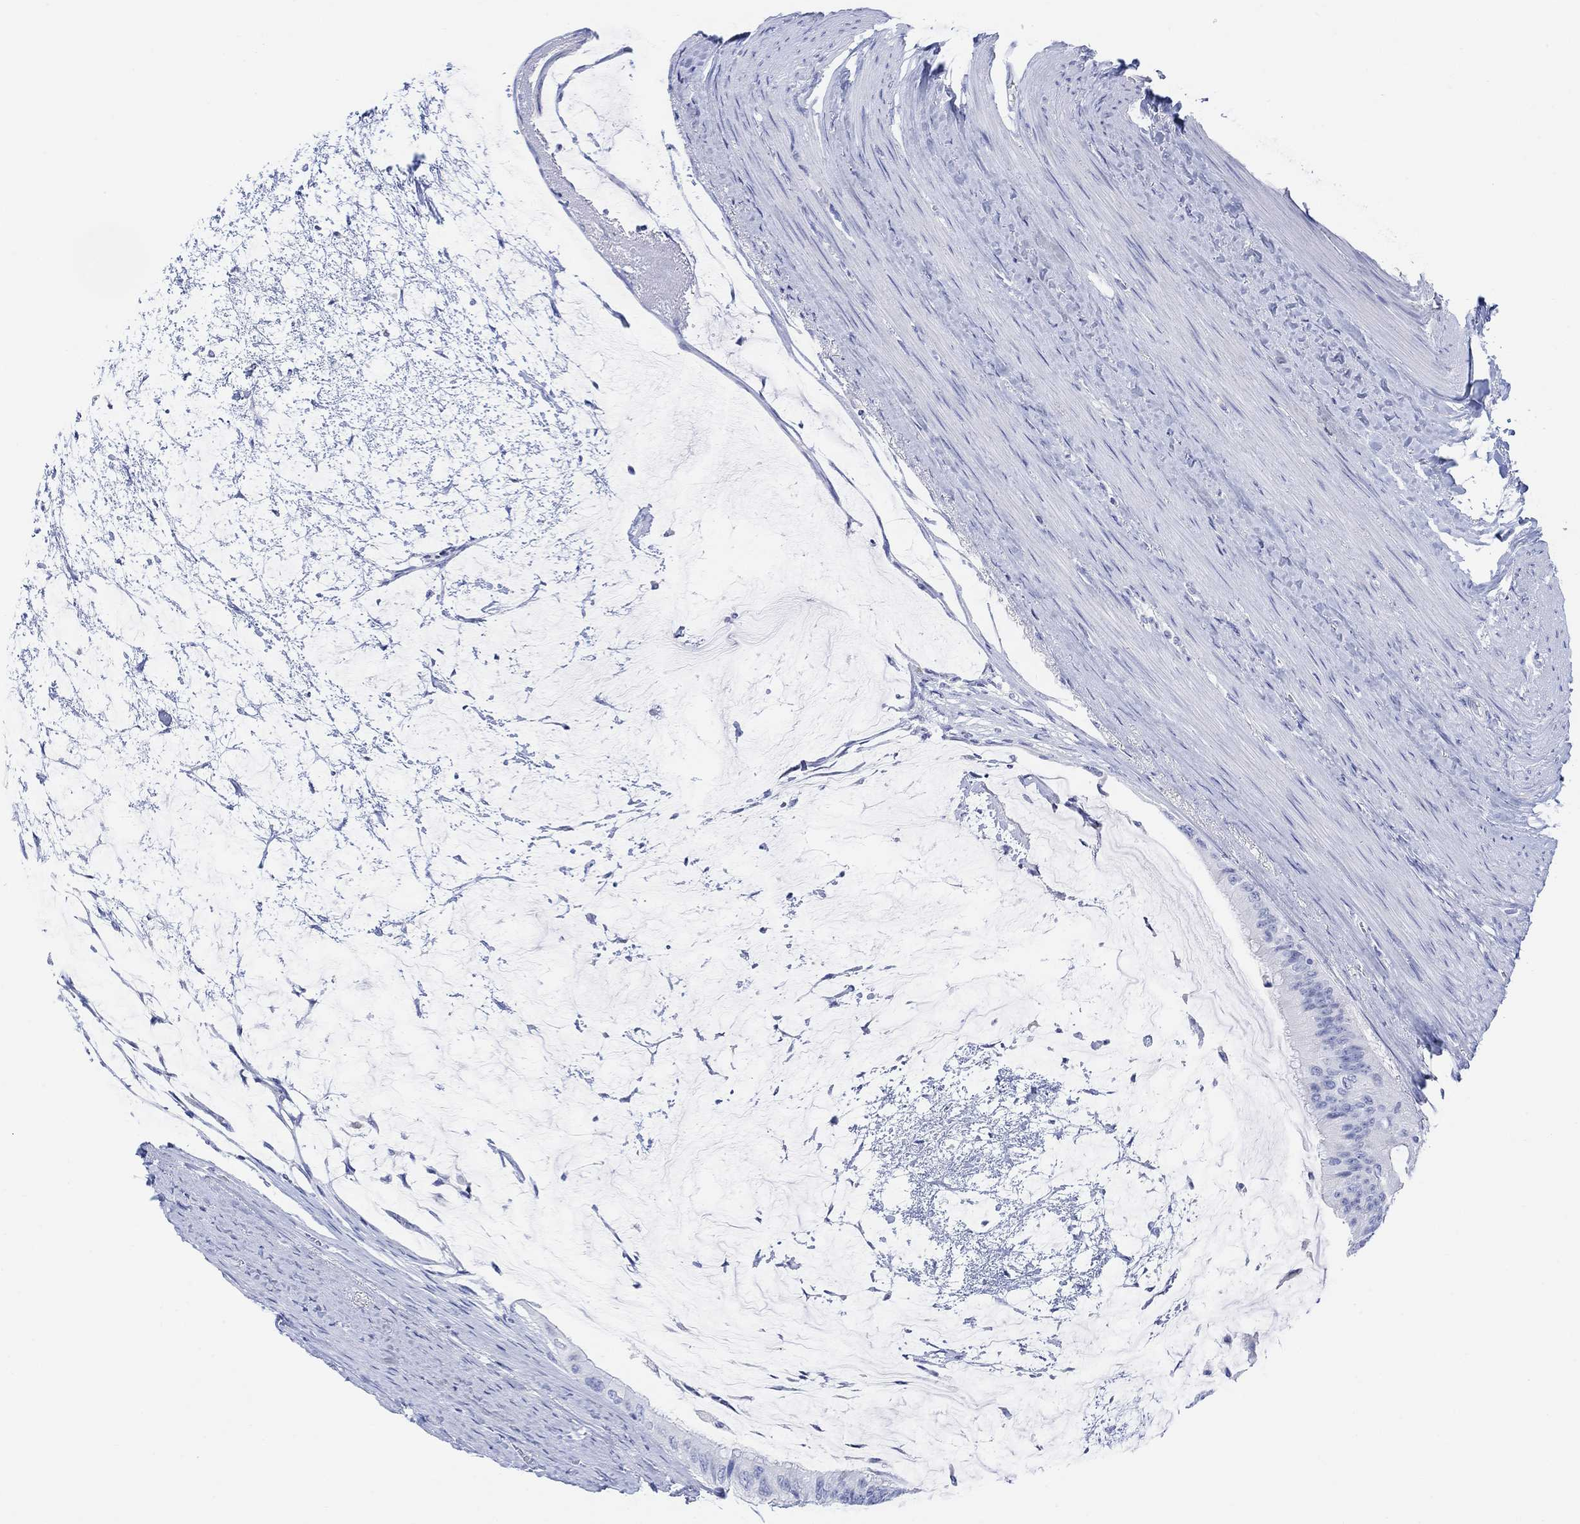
{"staining": {"intensity": "negative", "quantity": "none", "location": "none"}, "tissue": "colorectal cancer", "cell_type": "Tumor cells", "image_type": "cancer", "snomed": [{"axis": "morphology", "description": "Normal tissue, NOS"}, {"axis": "morphology", "description": "Adenocarcinoma, NOS"}, {"axis": "topography", "description": "Colon"}], "caption": "This is a micrograph of IHC staining of colorectal adenocarcinoma, which shows no positivity in tumor cells.", "gene": "GNG13", "patient": {"sex": "male", "age": 65}}